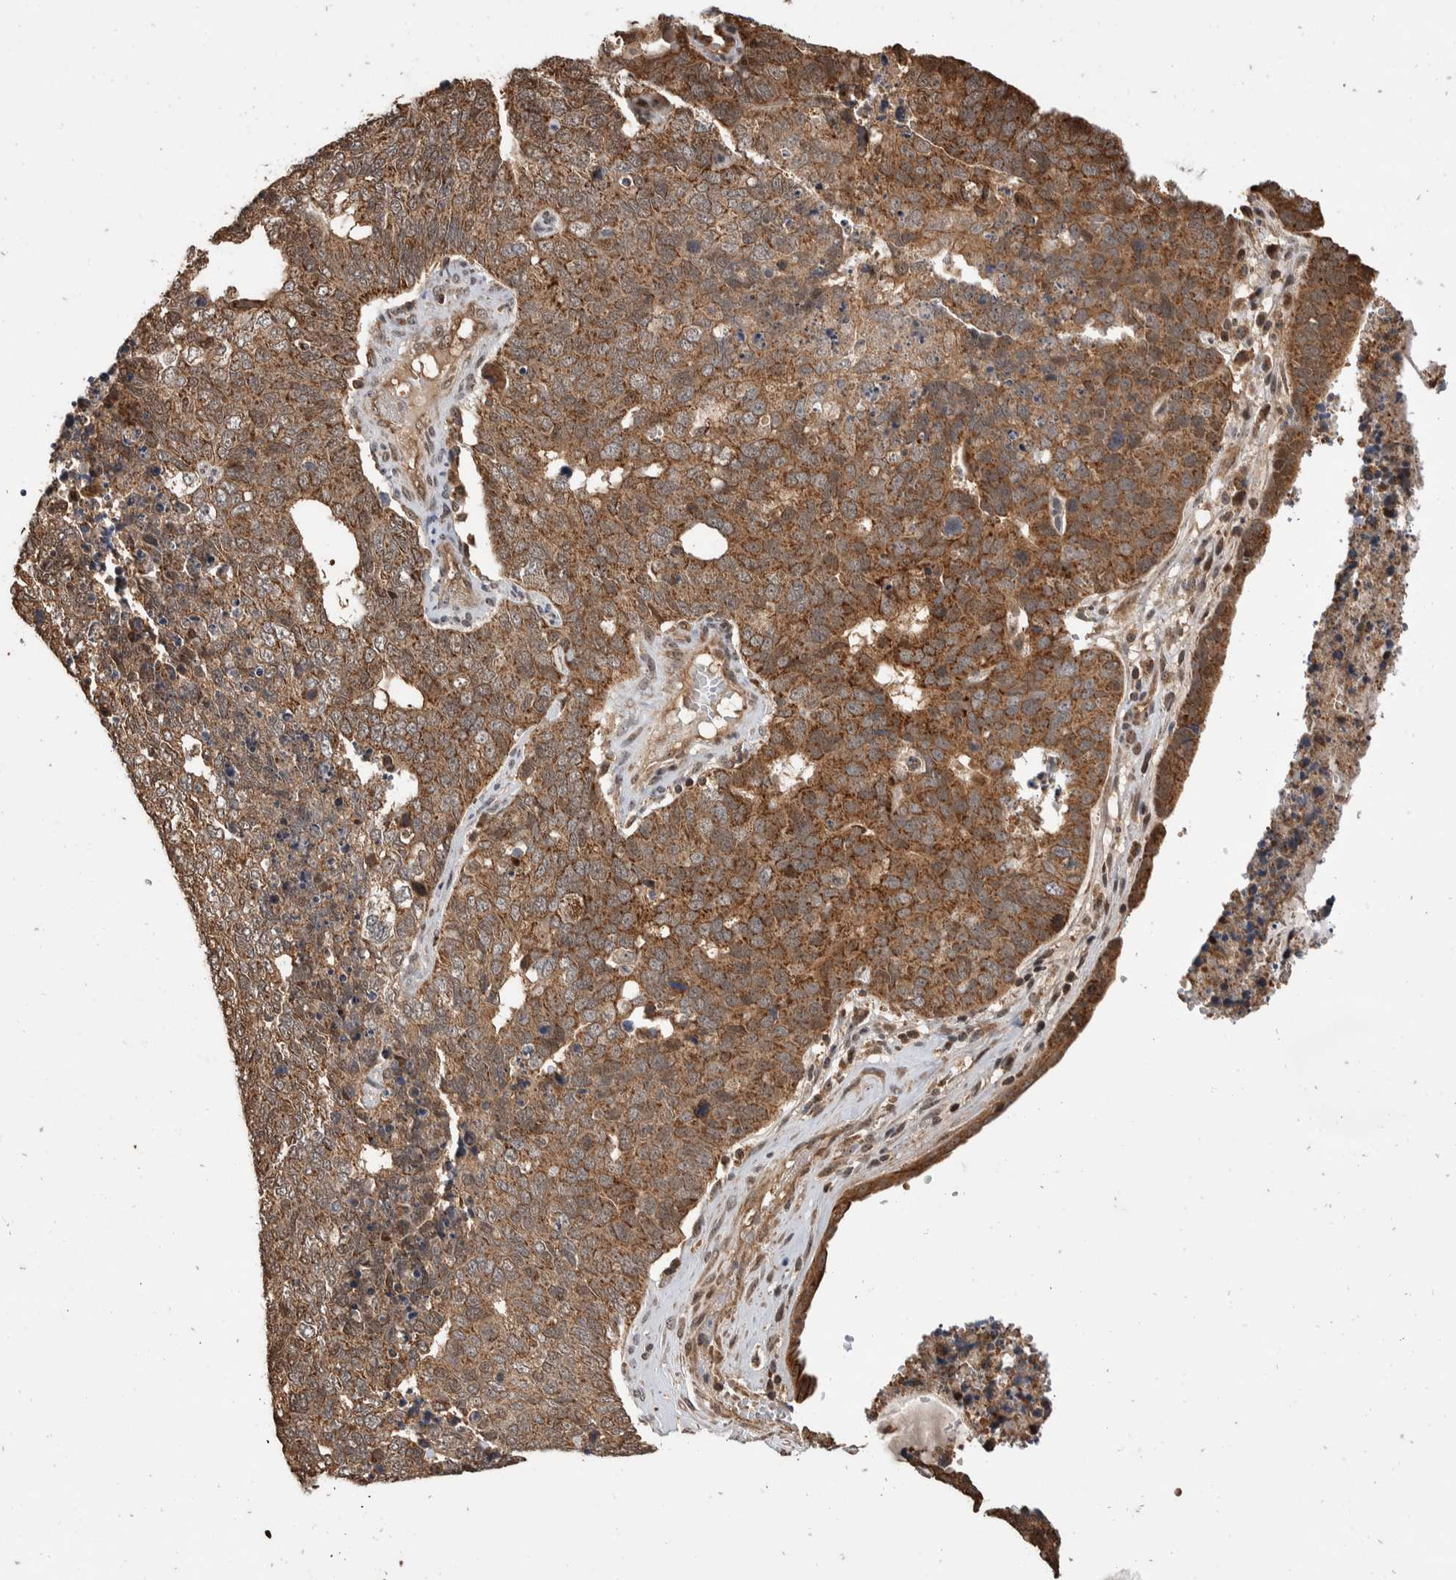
{"staining": {"intensity": "moderate", "quantity": ">75%", "location": "cytoplasmic/membranous"}, "tissue": "cervical cancer", "cell_type": "Tumor cells", "image_type": "cancer", "snomed": [{"axis": "morphology", "description": "Squamous cell carcinoma, NOS"}, {"axis": "topography", "description": "Cervix"}], "caption": "Tumor cells display moderate cytoplasmic/membranous staining in approximately >75% of cells in squamous cell carcinoma (cervical).", "gene": "ABHD11", "patient": {"sex": "female", "age": 63}}